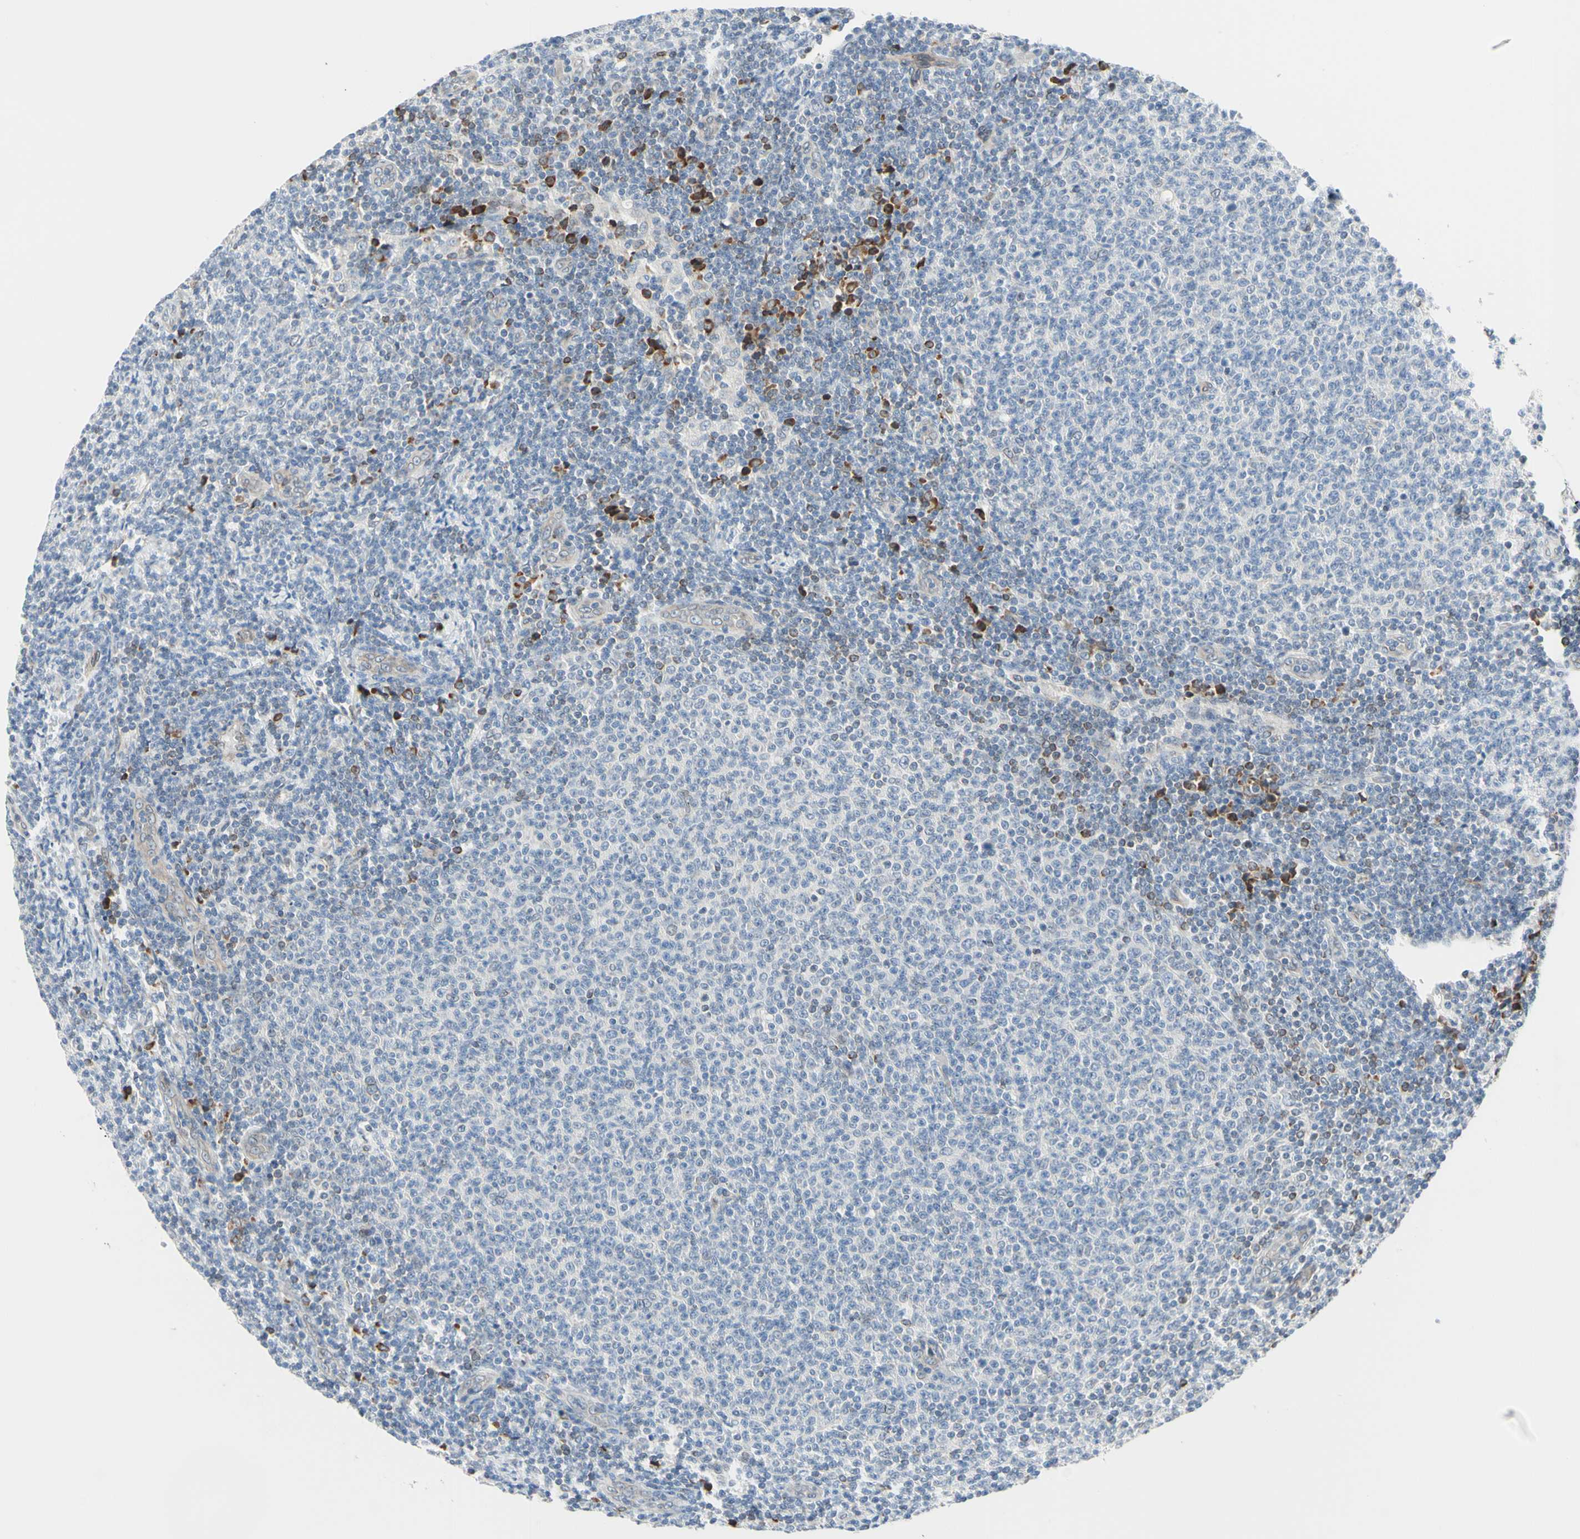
{"staining": {"intensity": "negative", "quantity": "none", "location": "none"}, "tissue": "lymphoma", "cell_type": "Tumor cells", "image_type": "cancer", "snomed": [{"axis": "morphology", "description": "Malignant lymphoma, non-Hodgkin's type, Low grade"}, {"axis": "topography", "description": "Lymph node"}], "caption": "Immunohistochemical staining of lymphoma demonstrates no significant expression in tumor cells.", "gene": "TRAF2", "patient": {"sex": "male", "age": 66}}